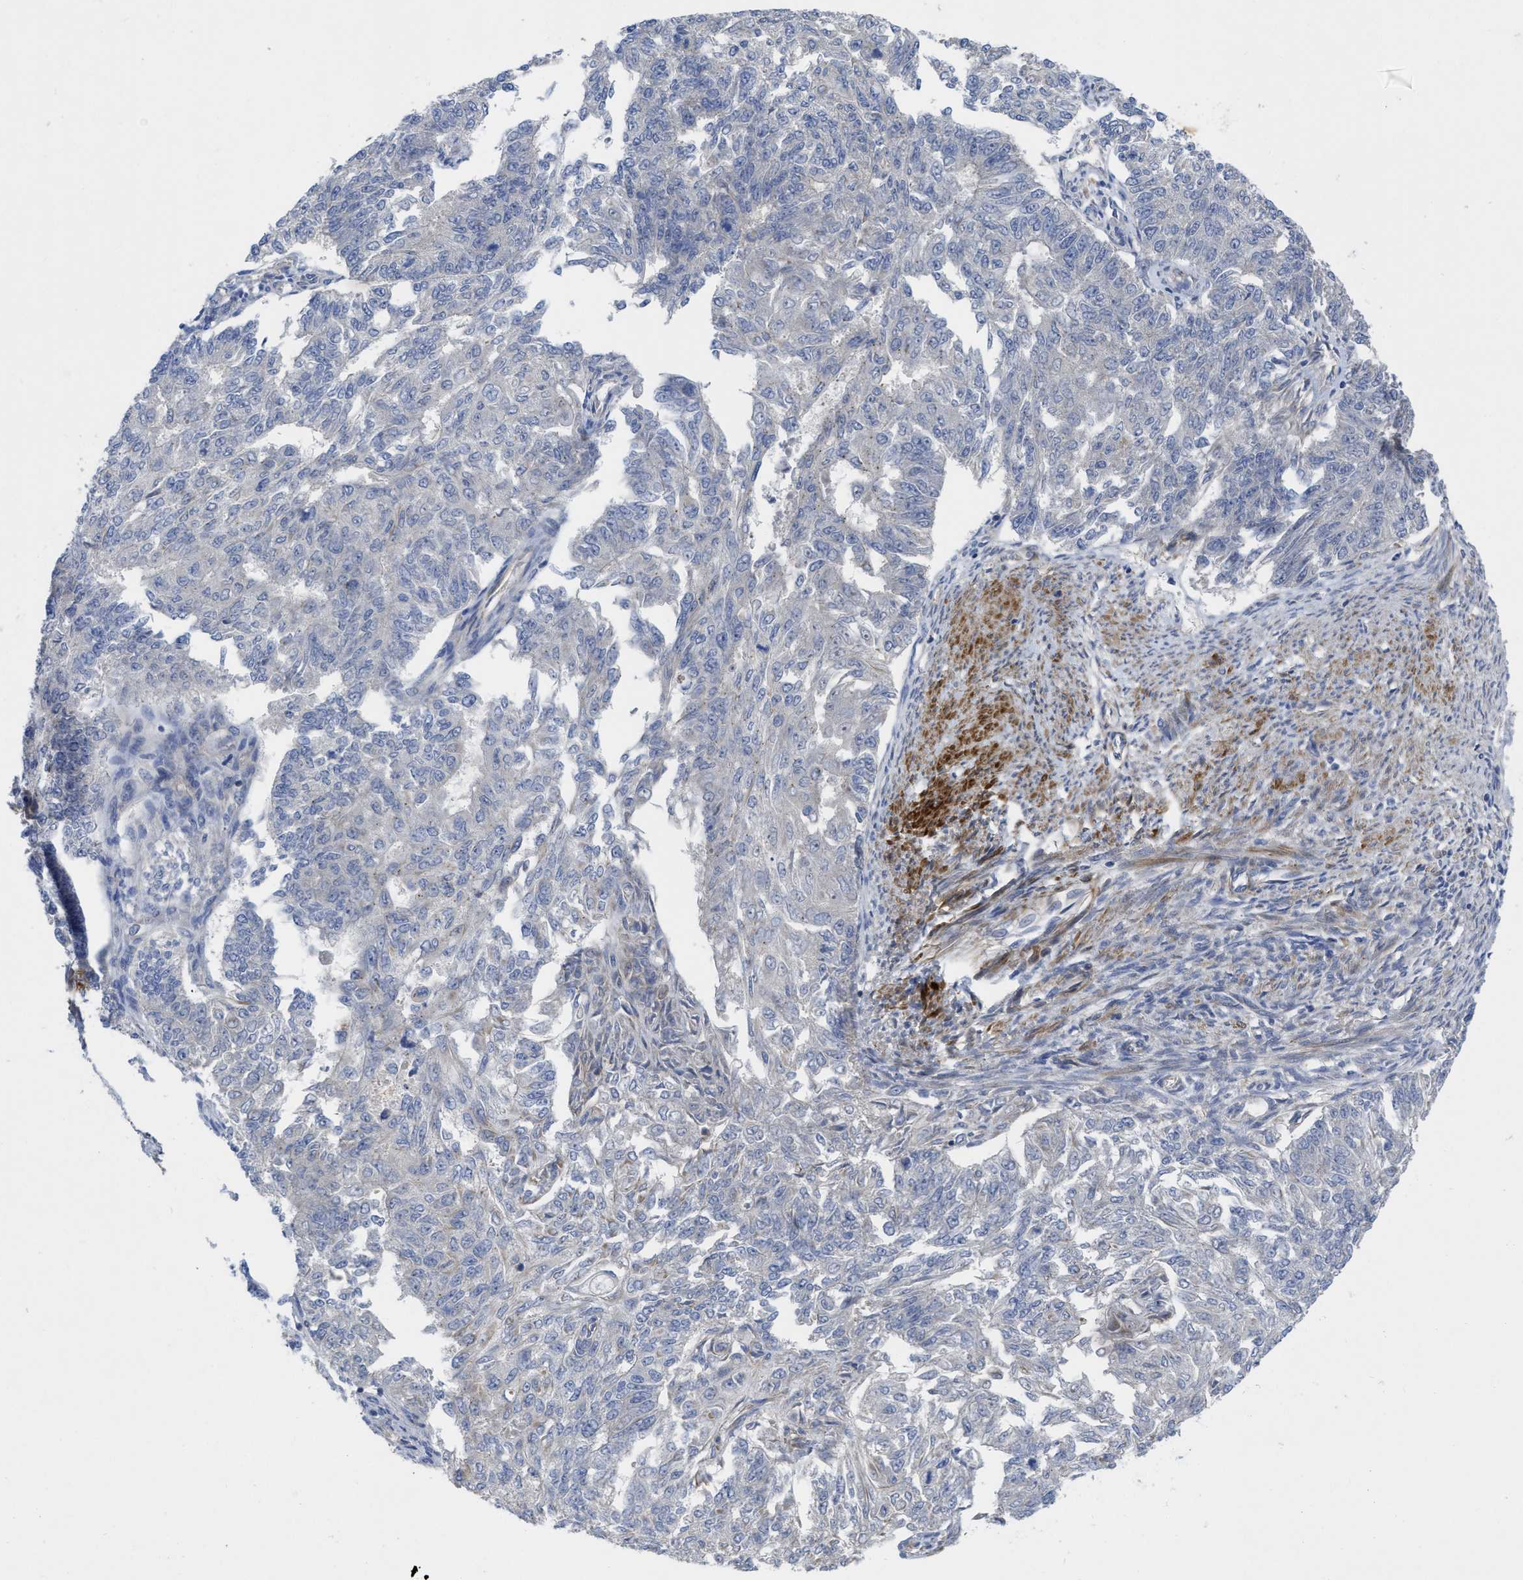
{"staining": {"intensity": "negative", "quantity": "none", "location": "none"}, "tissue": "endometrial cancer", "cell_type": "Tumor cells", "image_type": "cancer", "snomed": [{"axis": "morphology", "description": "Adenocarcinoma, NOS"}, {"axis": "topography", "description": "Endometrium"}], "caption": "There is no significant staining in tumor cells of adenocarcinoma (endometrial).", "gene": "ARHGEF26", "patient": {"sex": "female", "age": 32}}